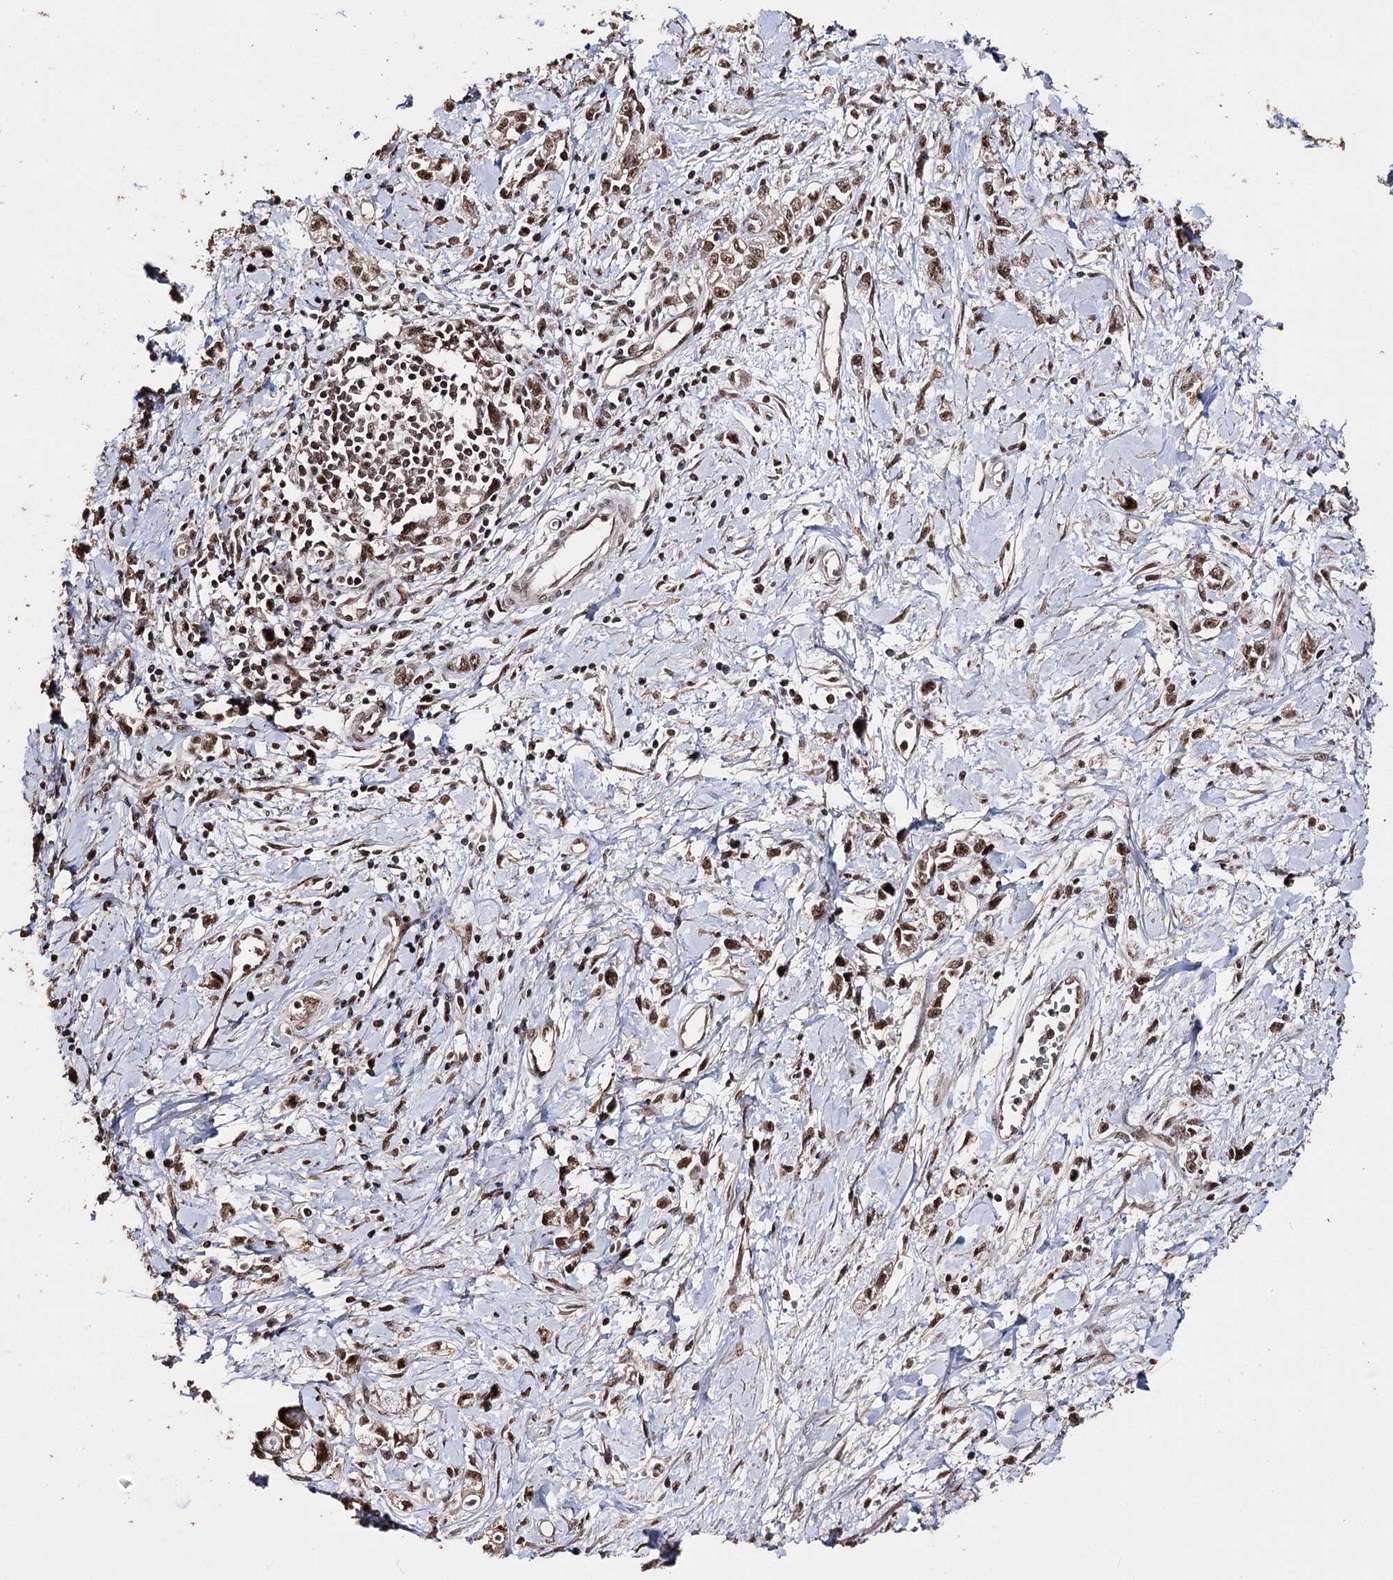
{"staining": {"intensity": "moderate", "quantity": ">75%", "location": "nuclear"}, "tissue": "stomach cancer", "cell_type": "Tumor cells", "image_type": "cancer", "snomed": [{"axis": "morphology", "description": "Adenocarcinoma, NOS"}, {"axis": "topography", "description": "Stomach"}], "caption": "About >75% of tumor cells in stomach adenocarcinoma display moderate nuclear protein positivity as visualized by brown immunohistochemical staining.", "gene": "U2SURP", "patient": {"sex": "female", "age": 76}}